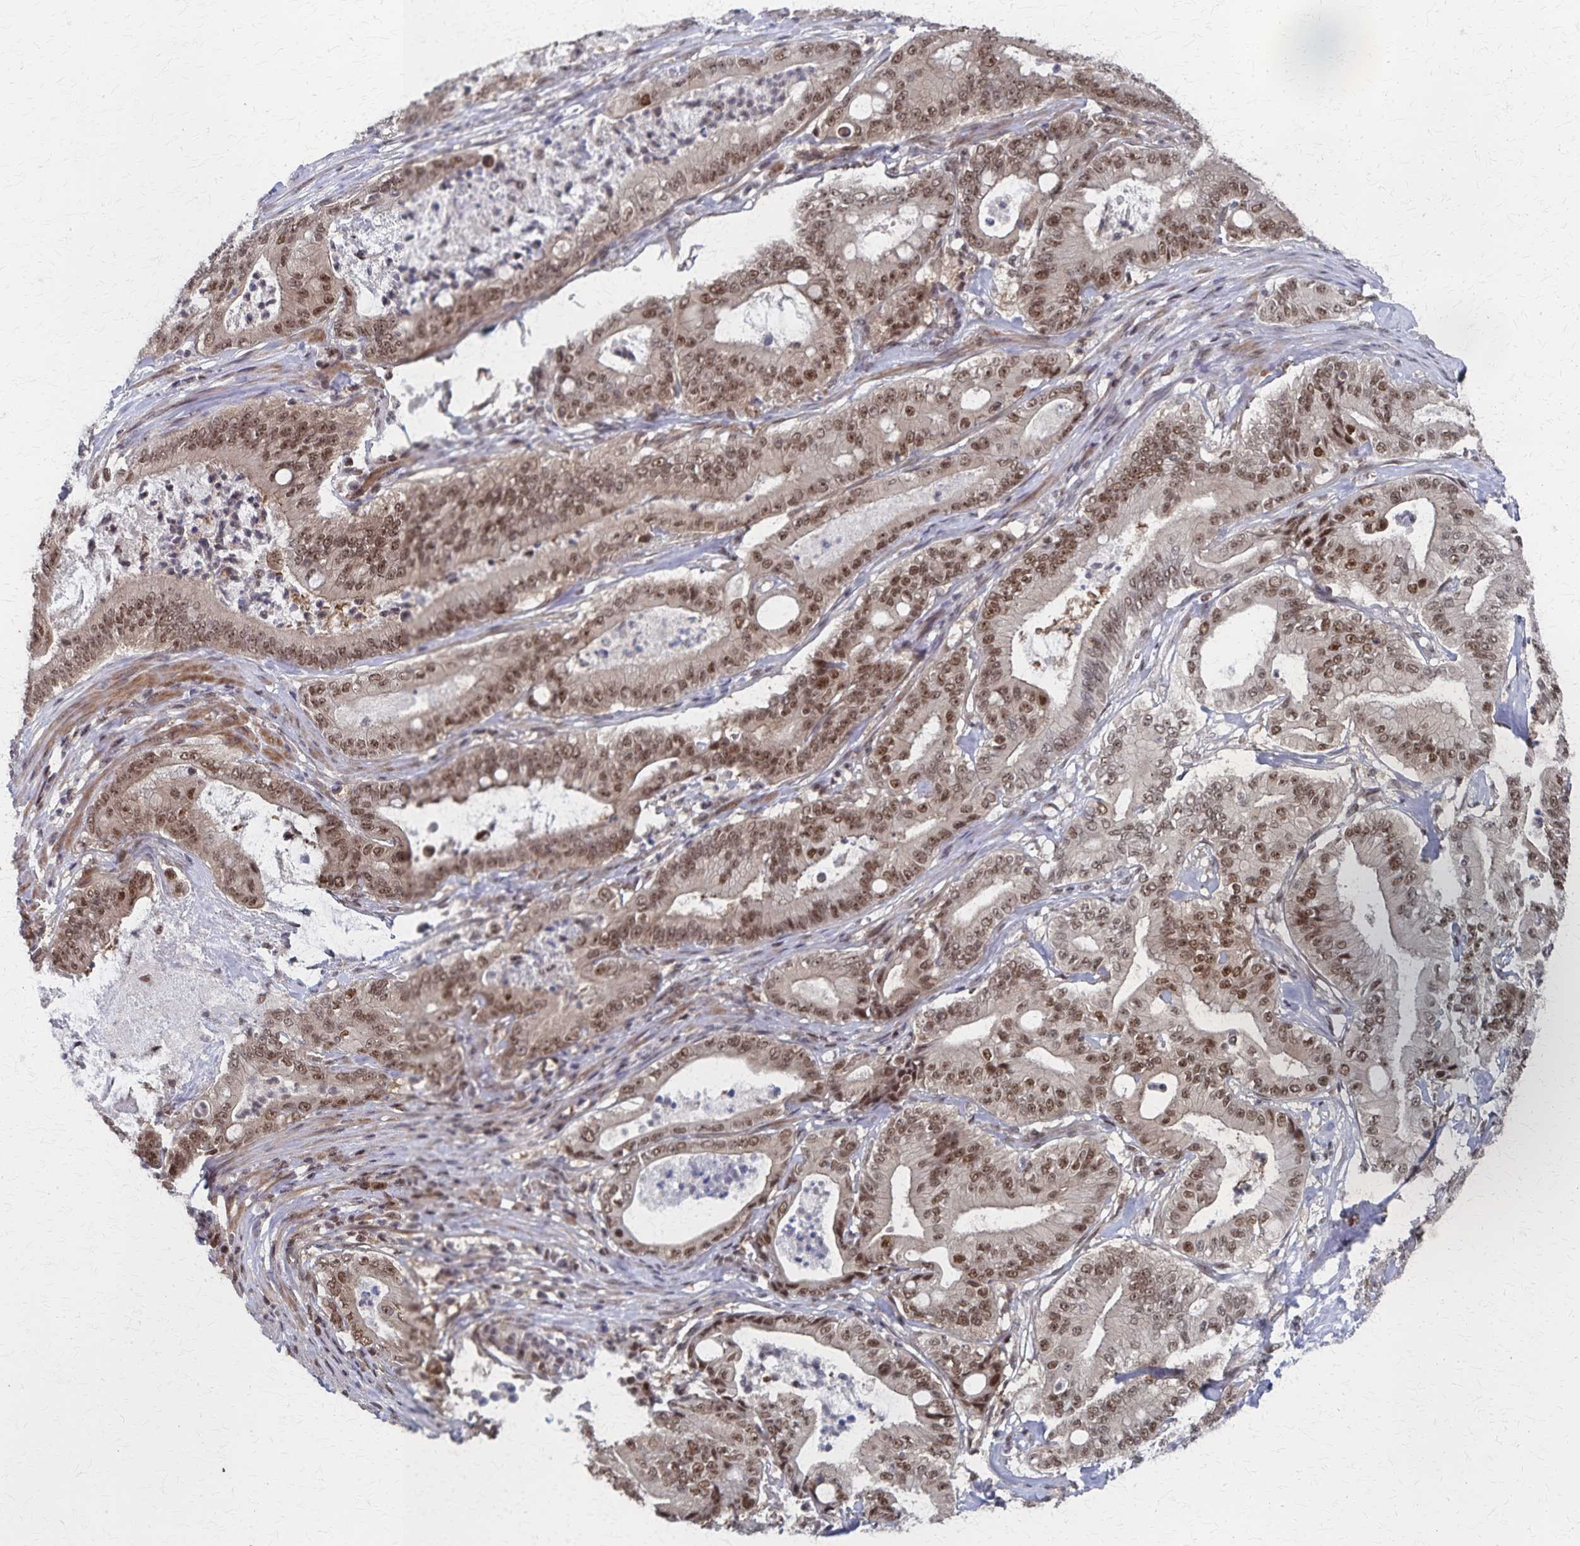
{"staining": {"intensity": "moderate", "quantity": "25%-75%", "location": "nuclear"}, "tissue": "pancreatic cancer", "cell_type": "Tumor cells", "image_type": "cancer", "snomed": [{"axis": "morphology", "description": "Adenocarcinoma, NOS"}, {"axis": "topography", "description": "Pancreas"}], "caption": "Brown immunohistochemical staining in pancreatic adenocarcinoma exhibits moderate nuclear expression in approximately 25%-75% of tumor cells. The staining was performed using DAB to visualize the protein expression in brown, while the nuclei were stained in blue with hematoxylin (Magnification: 20x).", "gene": "GTF2B", "patient": {"sex": "male", "age": 71}}